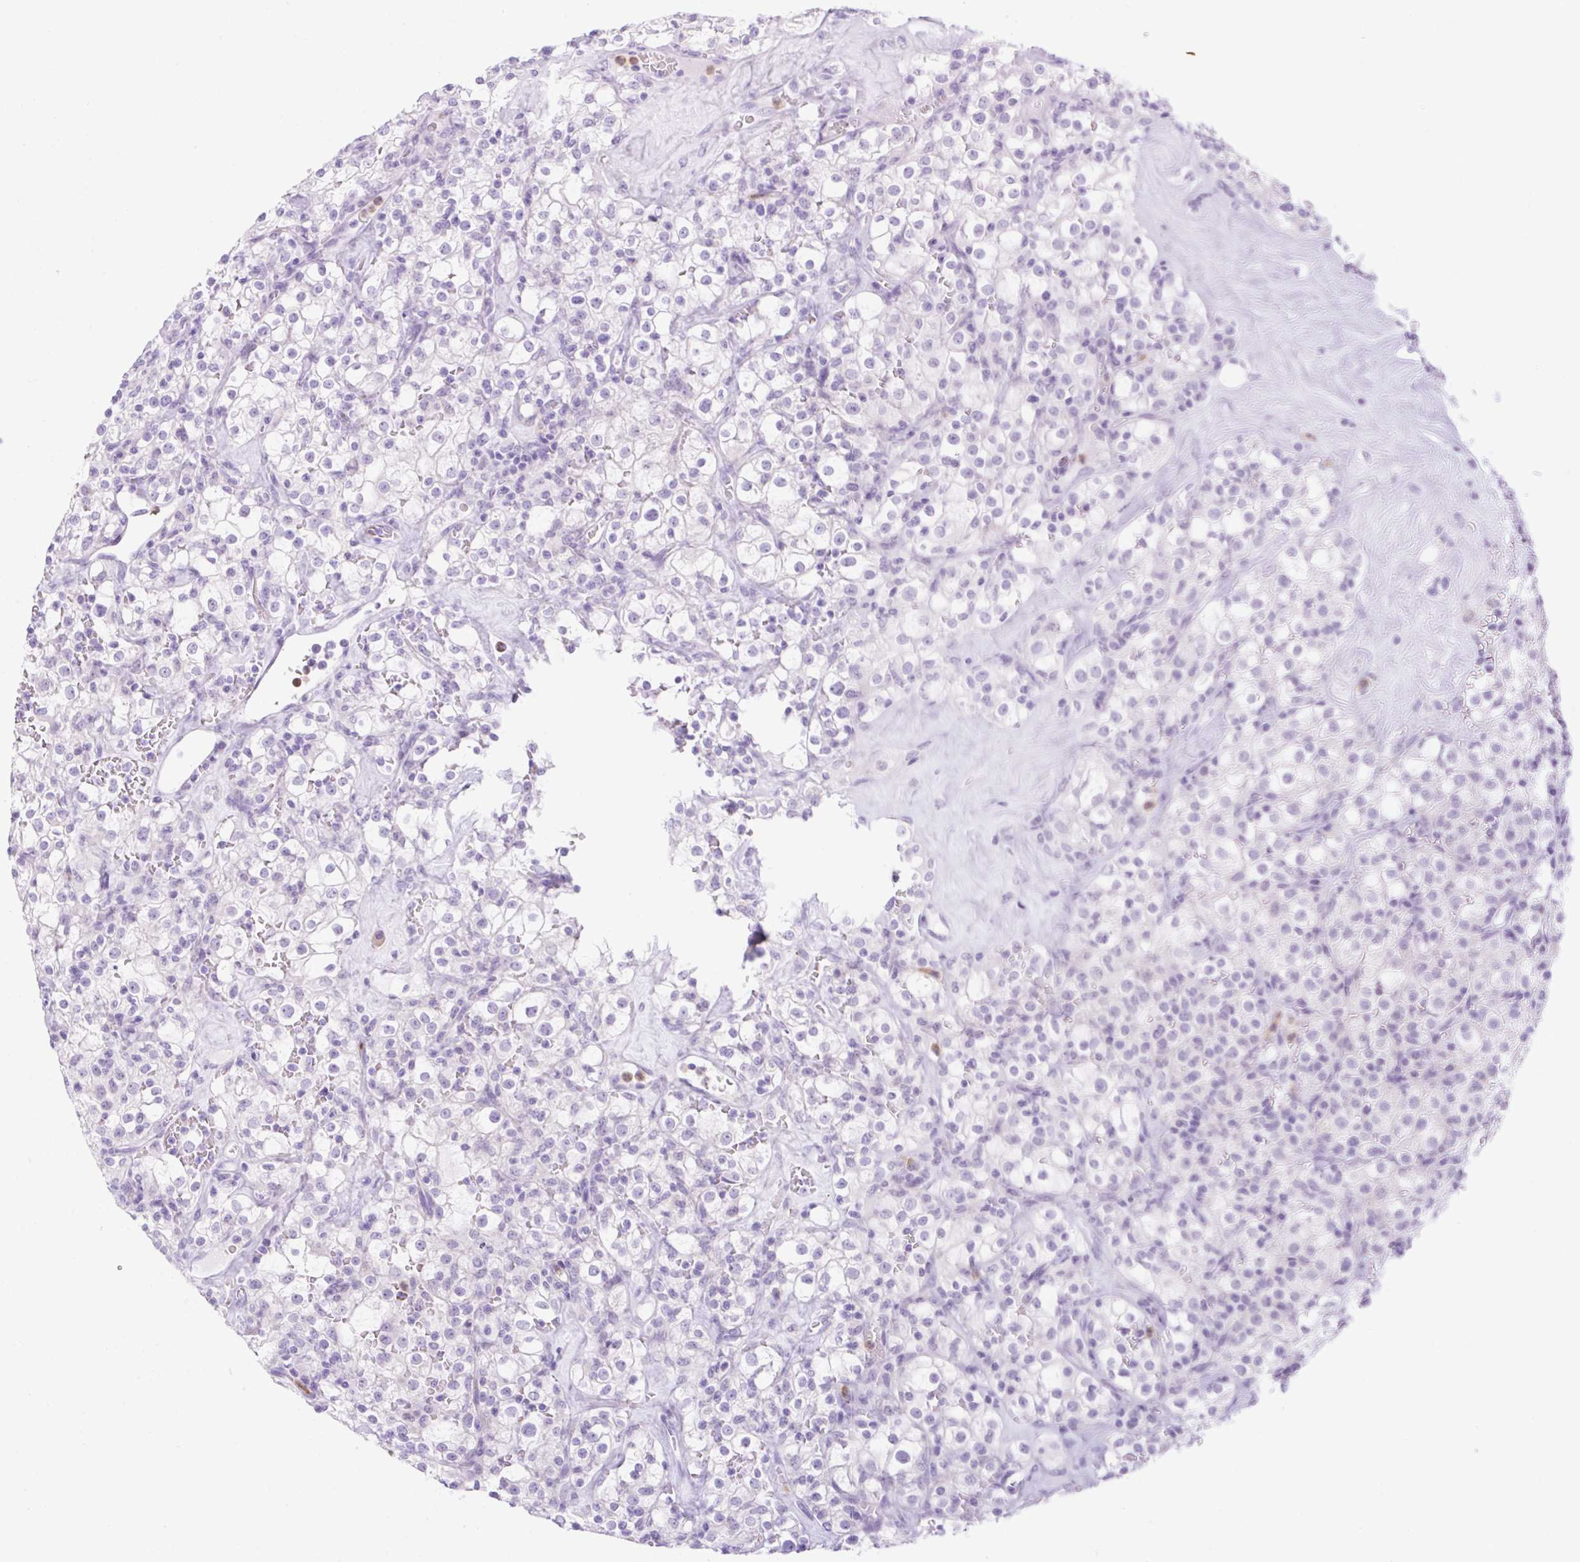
{"staining": {"intensity": "negative", "quantity": "none", "location": "none"}, "tissue": "renal cancer", "cell_type": "Tumor cells", "image_type": "cancer", "snomed": [{"axis": "morphology", "description": "Adenocarcinoma, NOS"}, {"axis": "topography", "description": "Kidney"}], "caption": "Protein analysis of renal cancer exhibits no significant positivity in tumor cells.", "gene": "SLC25A40", "patient": {"sex": "female", "age": 74}}